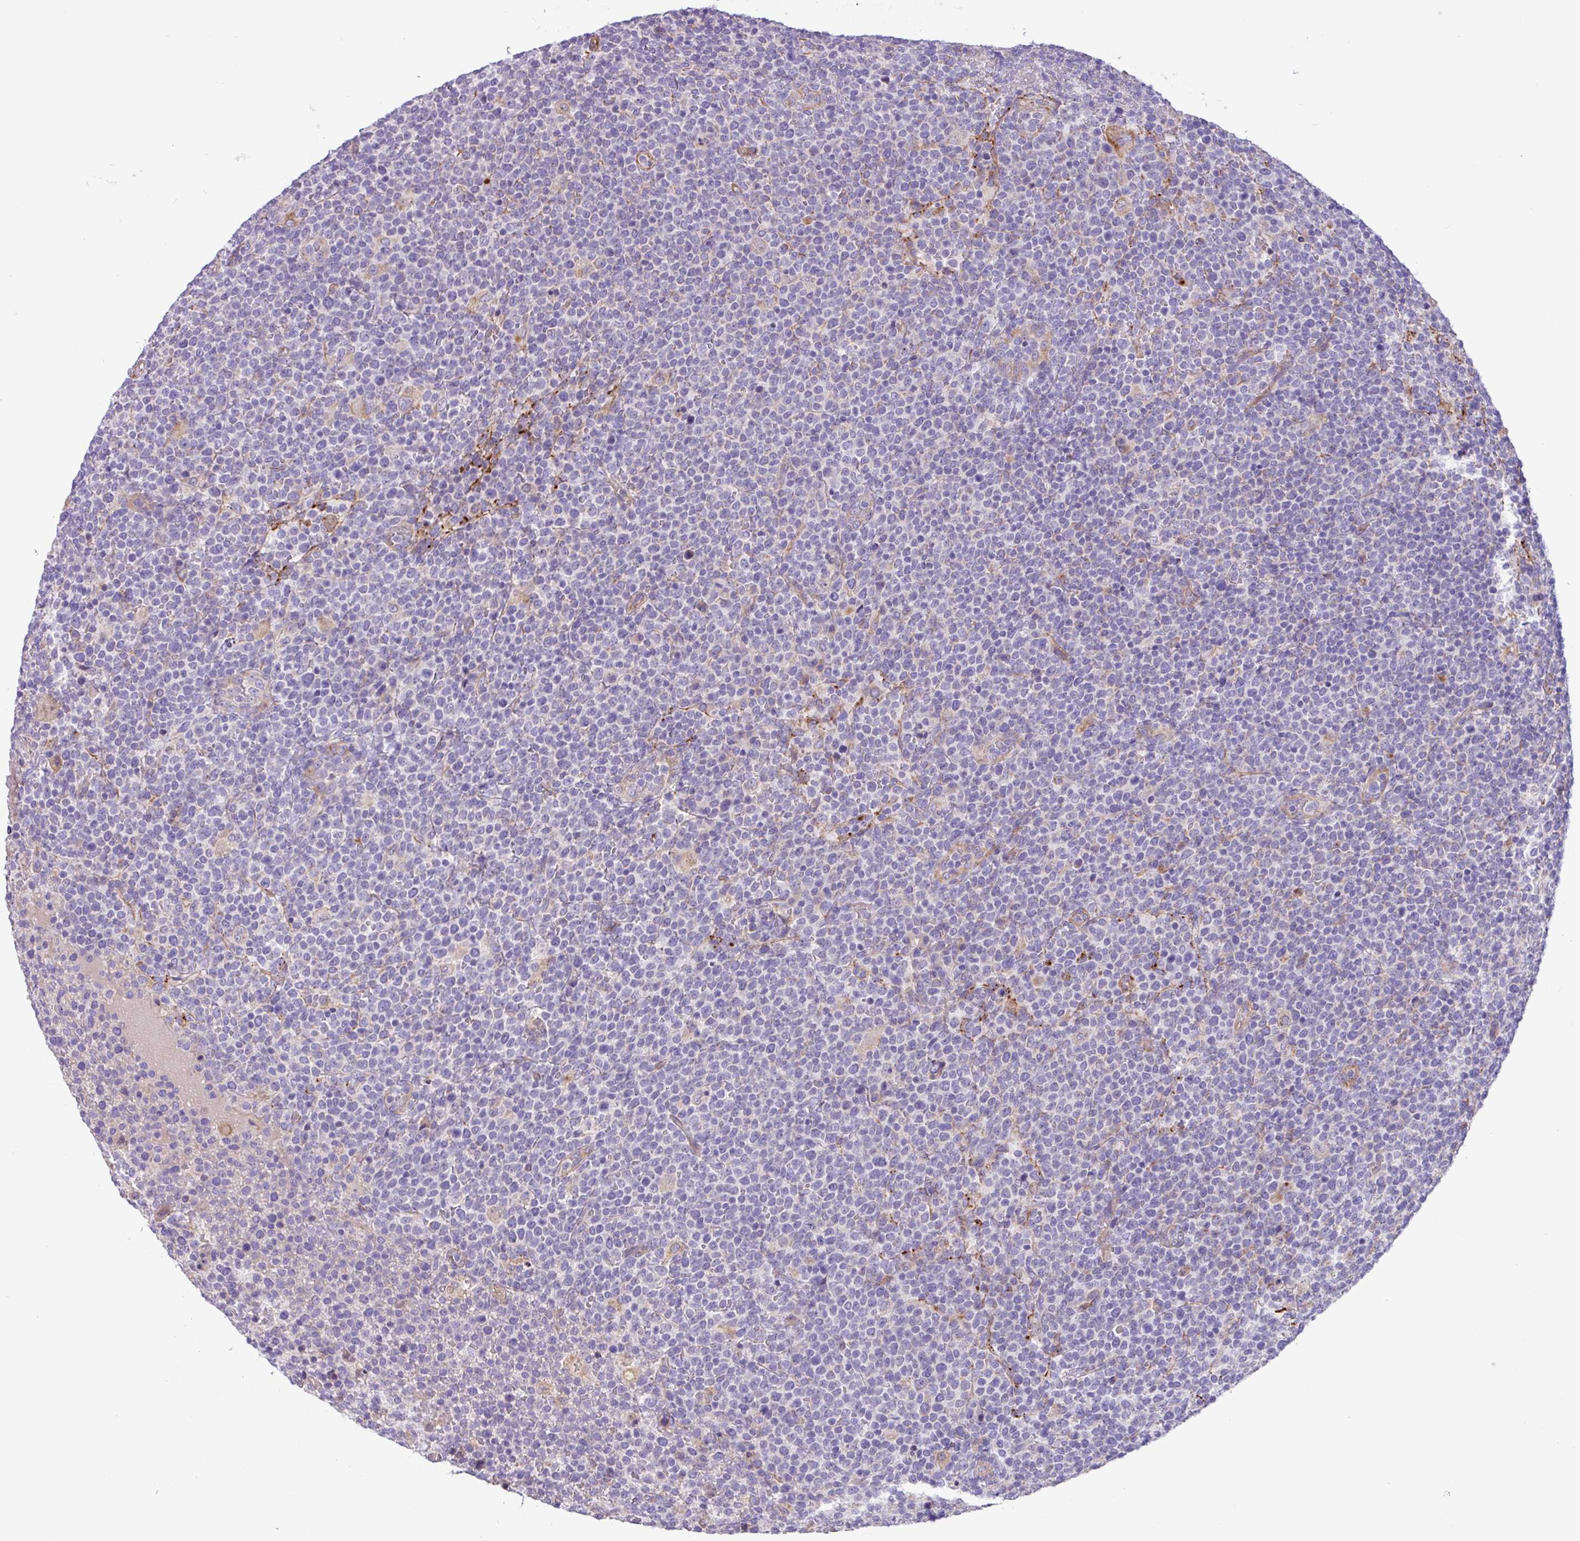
{"staining": {"intensity": "negative", "quantity": "none", "location": "none"}, "tissue": "lymphoma", "cell_type": "Tumor cells", "image_type": "cancer", "snomed": [{"axis": "morphology", "description": "Malignant lymphoma, non-Hodgkin's type, High grade"}, {"axis": "topography", "description": "Lymph node"}], "caption": "Immunohistochemistry image of human lymphoma stained for a protein (brown), which exhibits no staining in tumor cells.", "gene": "MRM2", "patient": {"sex": "male", "age": 61}}